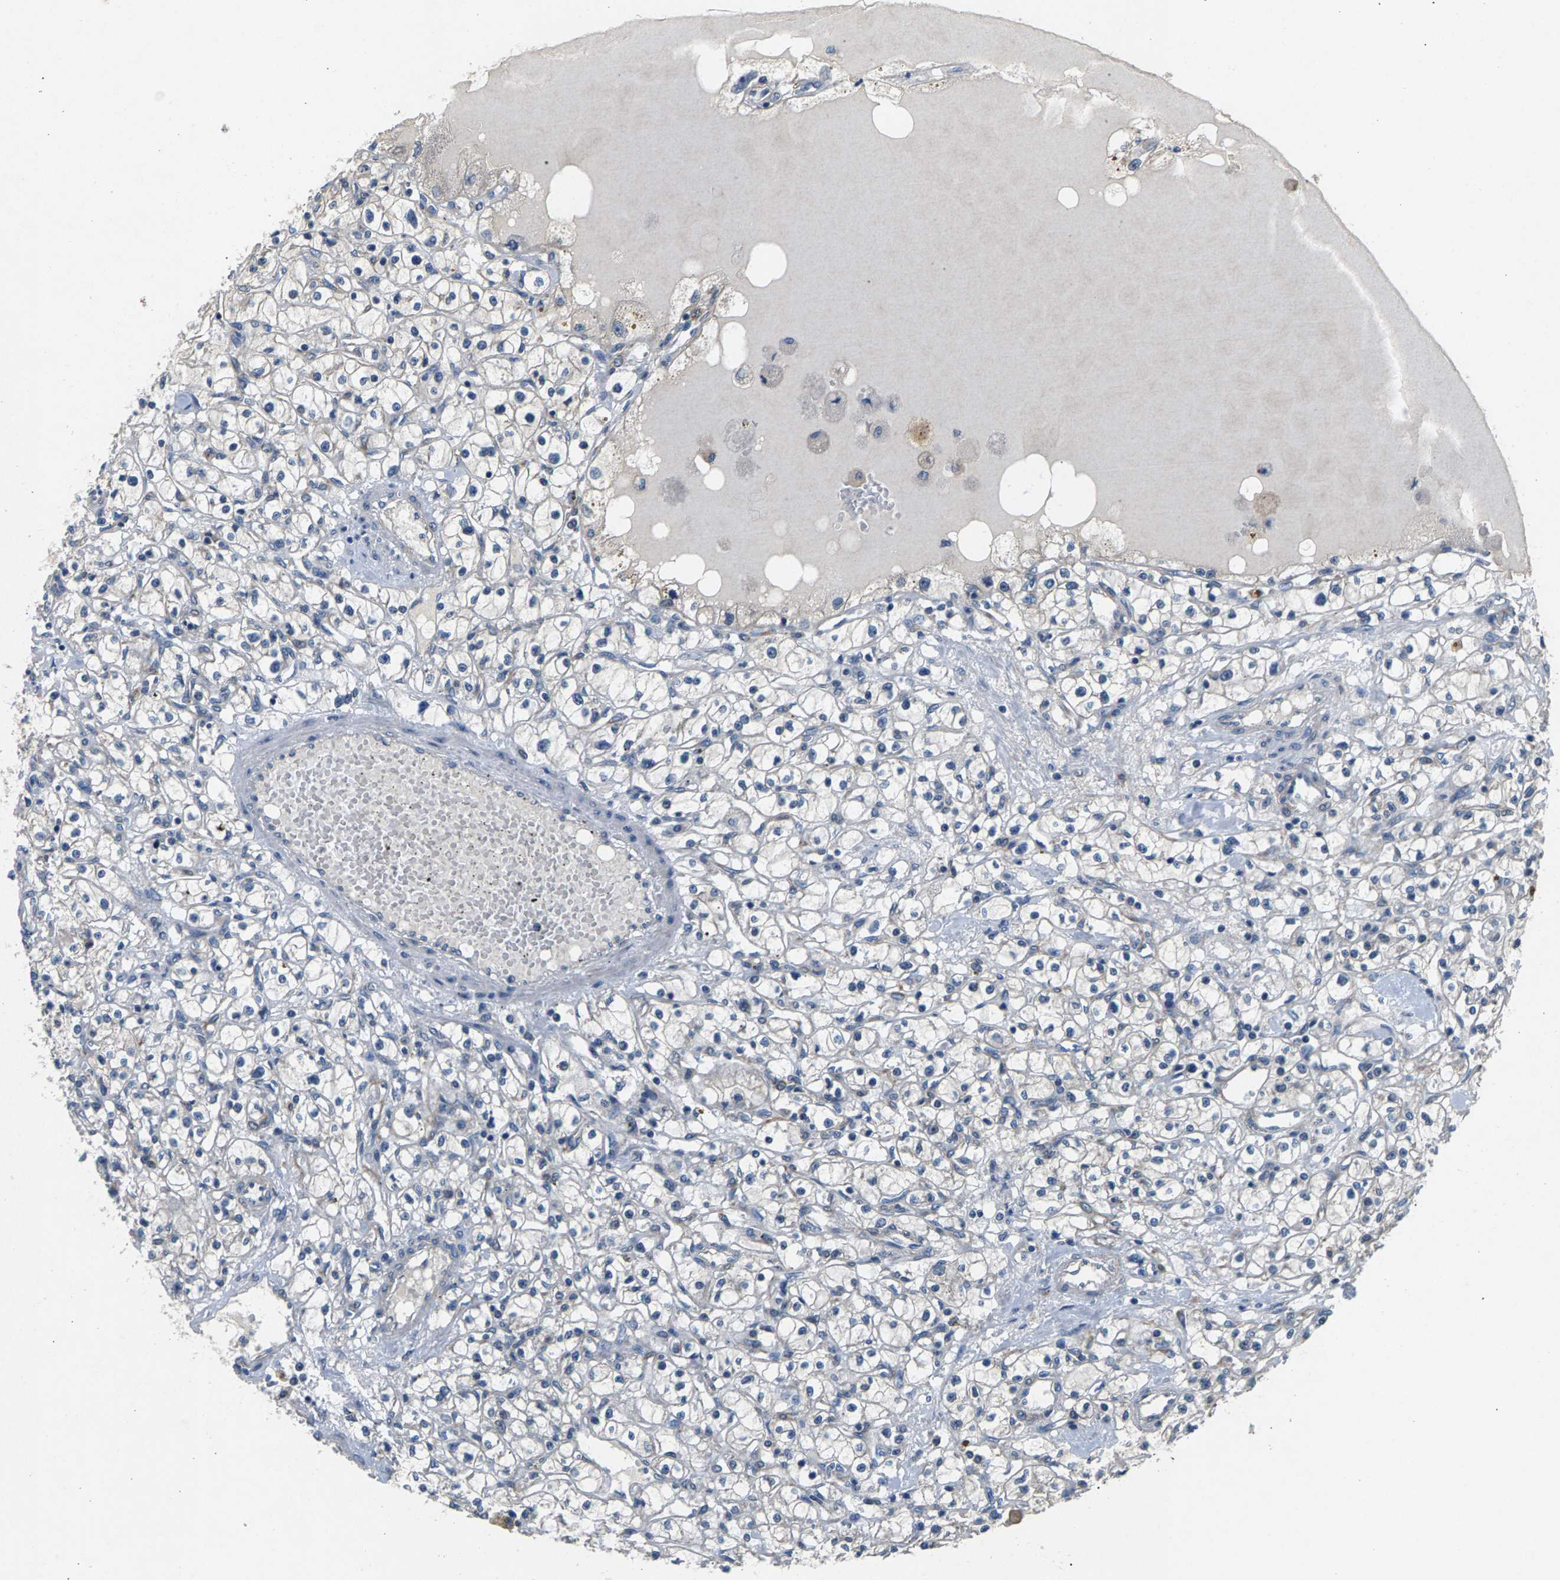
{"staining": {"intensity": "negative", "quantity": "none", "location": "none"}, "tissue": "renal cancer", "cell_type": "Tumor cells", "image_type": "cancer", "snomed": [{"axis": "morphology", "description": "Adenocarcinoma, NOS"}, {"axis": "topography", "description": "Kidney"}], "caption": "An immunohistochemistry (IHC) photomicrograph of renal cancer is shown. There is no staining in tumor cells of renal cancer.", "gene": "NT5C", "patient": {"sex": "male", "age": 56}}